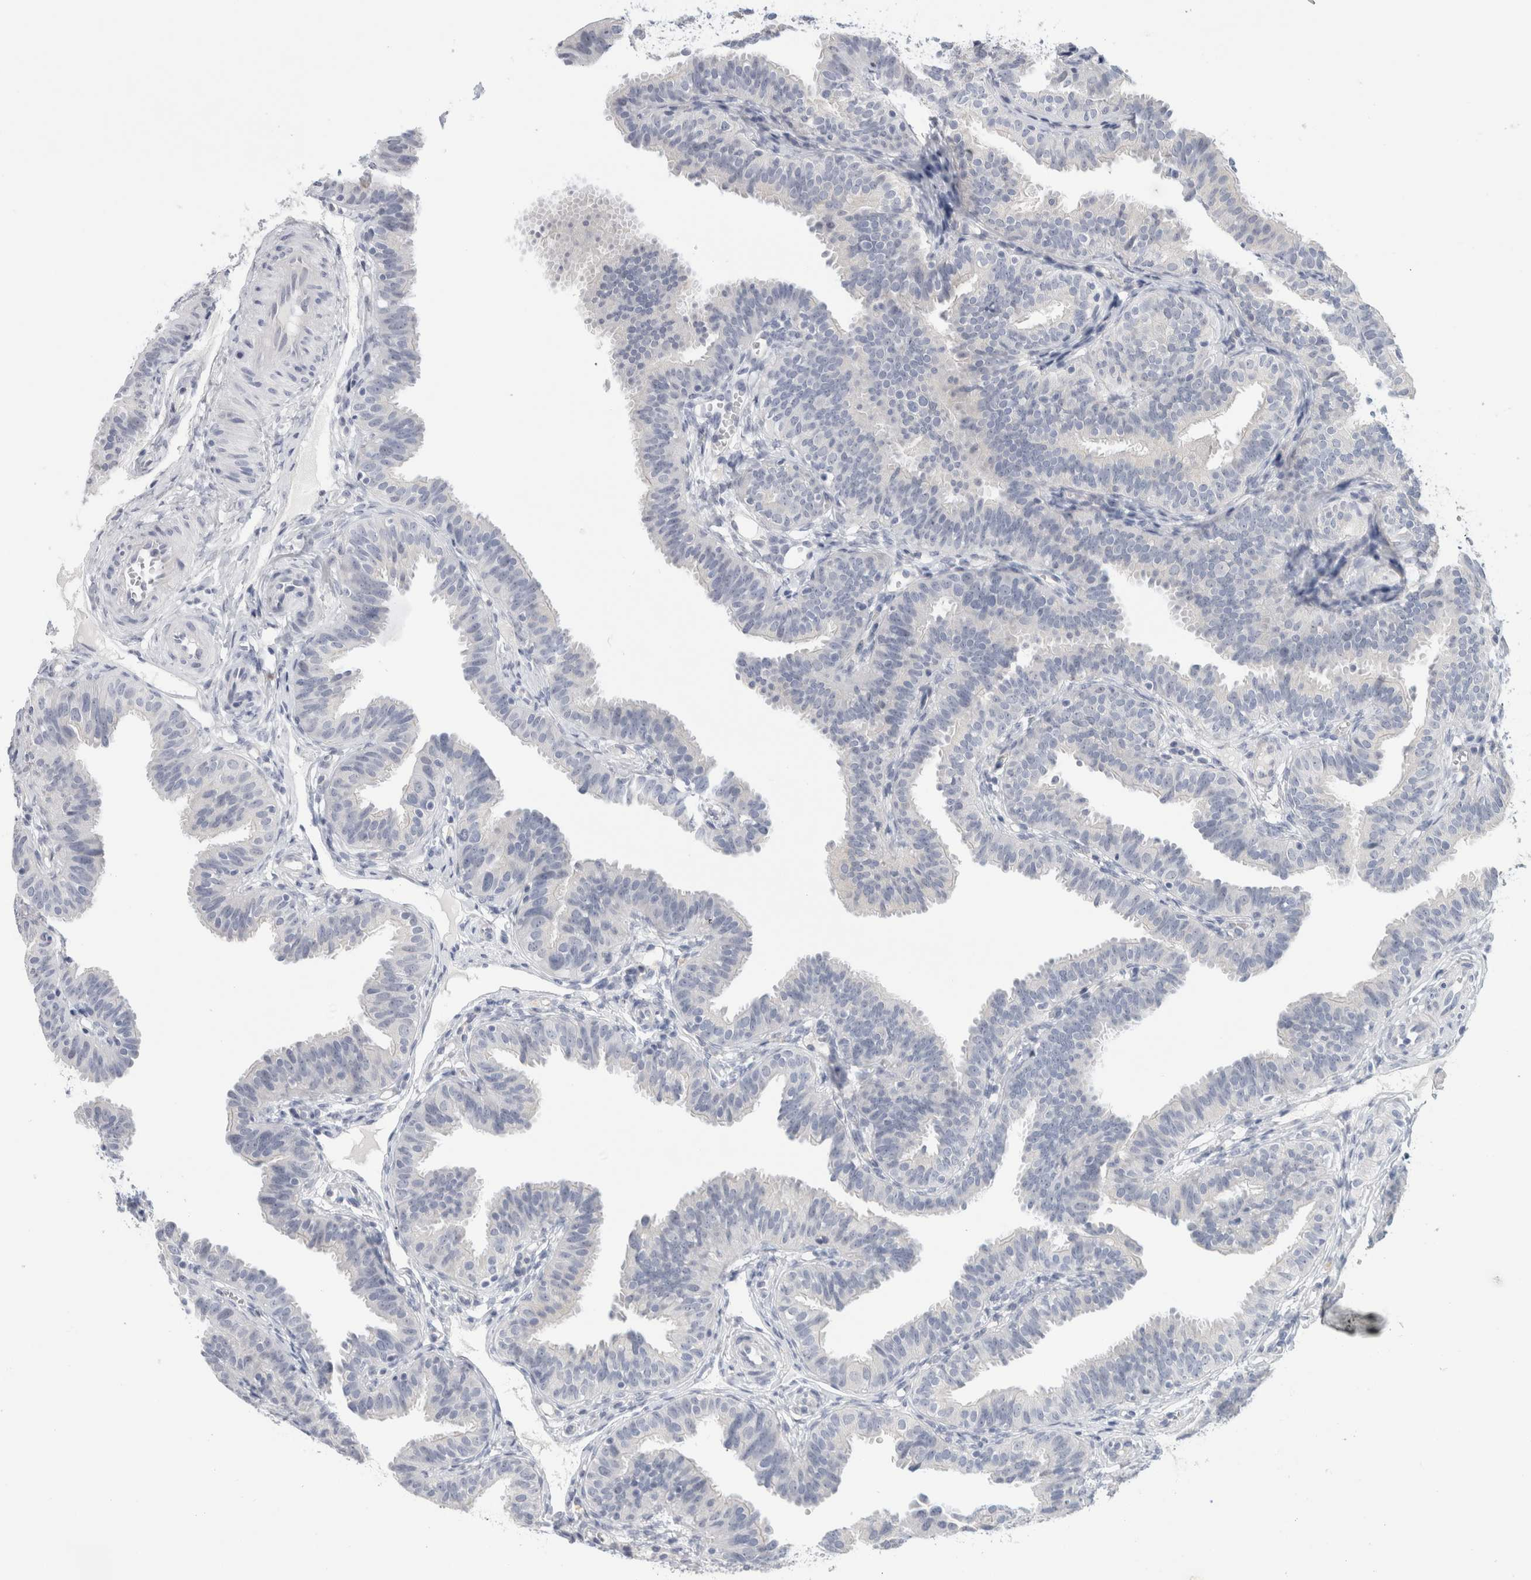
{"staining": {"intensity": "negative", "quantity": "none", "location": "none"}, "tissue": "fallopian tube", "cell_type": "Glandular cells", "image_type": "normal", "snomed": [{"axis": "morphology", "description": "Normal tissue, NOS"}, {"axis": "topography", "description": "Fallopian tube"}], "caption": "IHC micrograph of benign human fallopian tube stained for a protein (brown), which reveals no positivity in glandular cells.", "gene": "TONSL", "patient": {"sex": "female", "age": 35}}